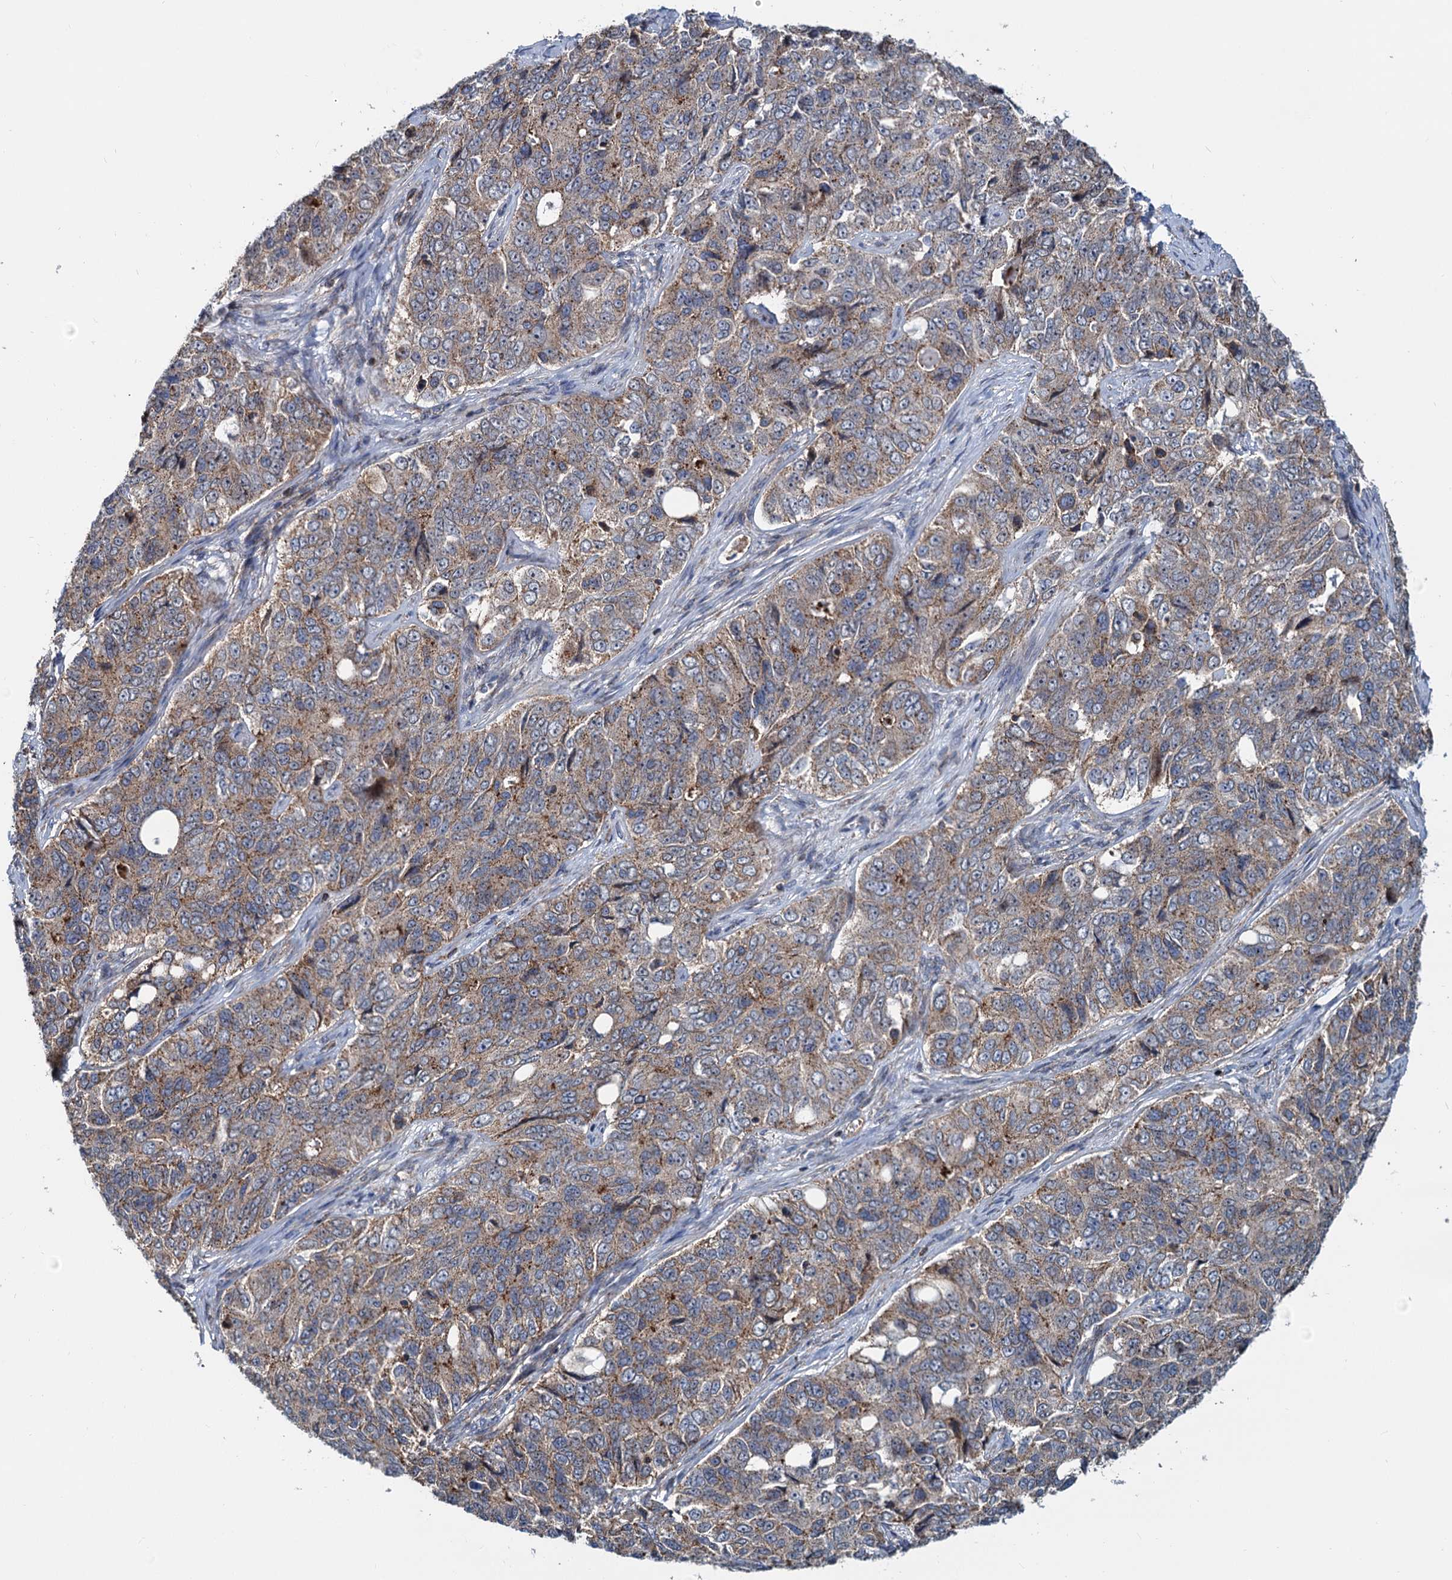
{"staining": {"intensity": "moderate", "quantity": "25%-75%", "location": "cytoplasmic/membranous"}, "tissue": "ovarian cancer", "cell_type": "Tumor cells", "image_type": "cancer", "snomed": [{"axis": "morphology", "description": "Carcinoma, endometroid"}, {"axis": "topography", "description": "Ovary"}], "caption": "Immunohistochemistry (IHC) histopathology image of neoplastic tissue: human ovarian cancer stained using immunohistochemistry shows medium levels of moderate protein expression localized specifically in the cytoplasmic/membranous of tumor cells, appearing as a cytoplasmic/membranous brown color.", "gene": "PSEN1", "patient": {"sex": "female", "age": 51}}